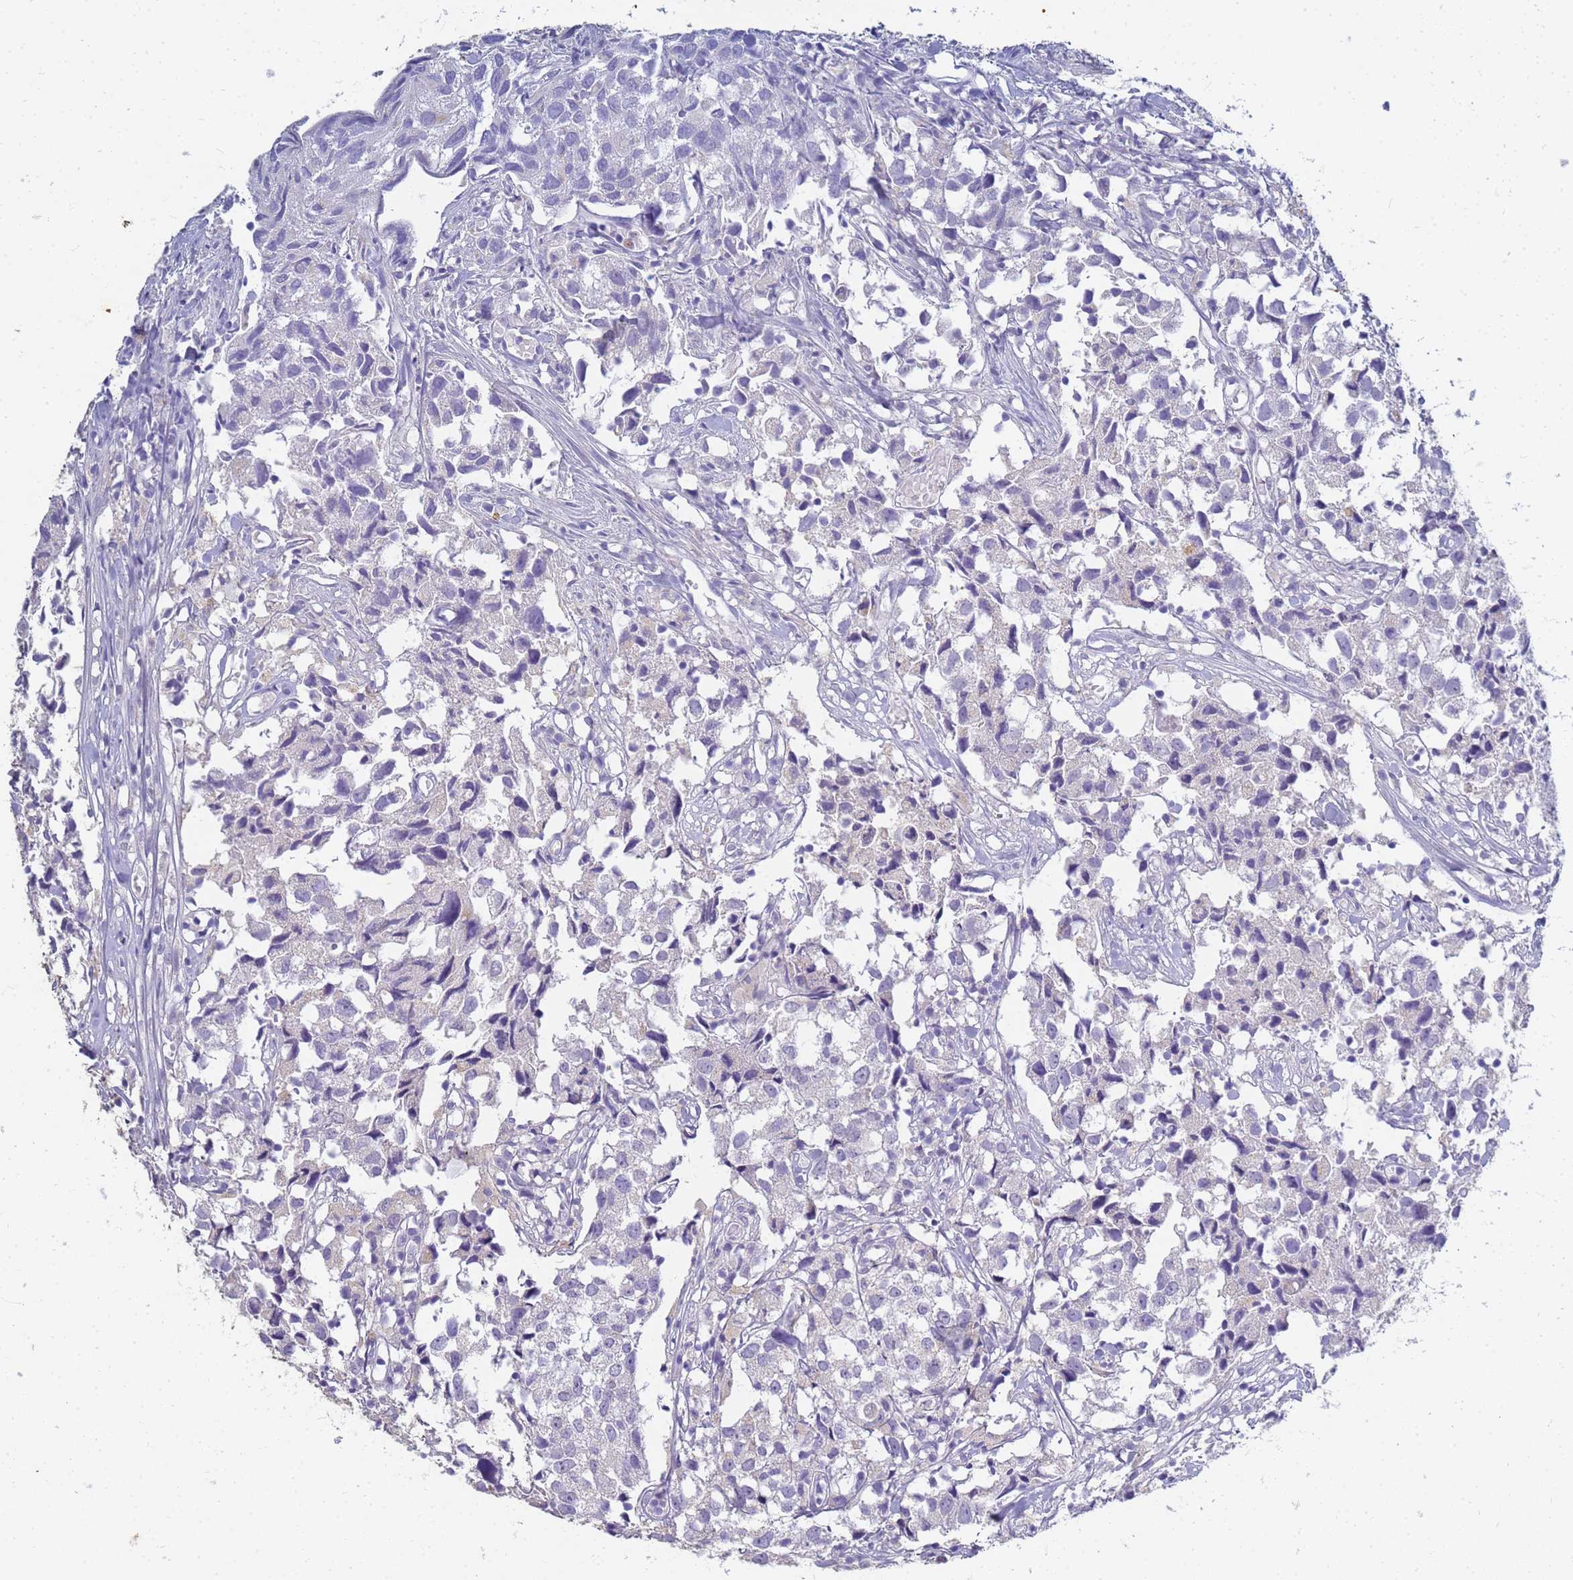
{"staining": {"intensity": "negative", "quantity": "none", "location": "none"}, "tissue": "urothelial cancer", "cell_type": "Tumor cells", "image_type": "cancer", "snomed": [{"axis": "morphology", "description": "Urothelial carcinoma, High grade"}, {"axis": "topography", "description": "Urinary bladder"}], "caption": "There is no significant positivity in tumor cells of high-grade urothelial carcinoma.", "gene": "B3GNT8", "patient": {"sex": "female", "age": 75}}